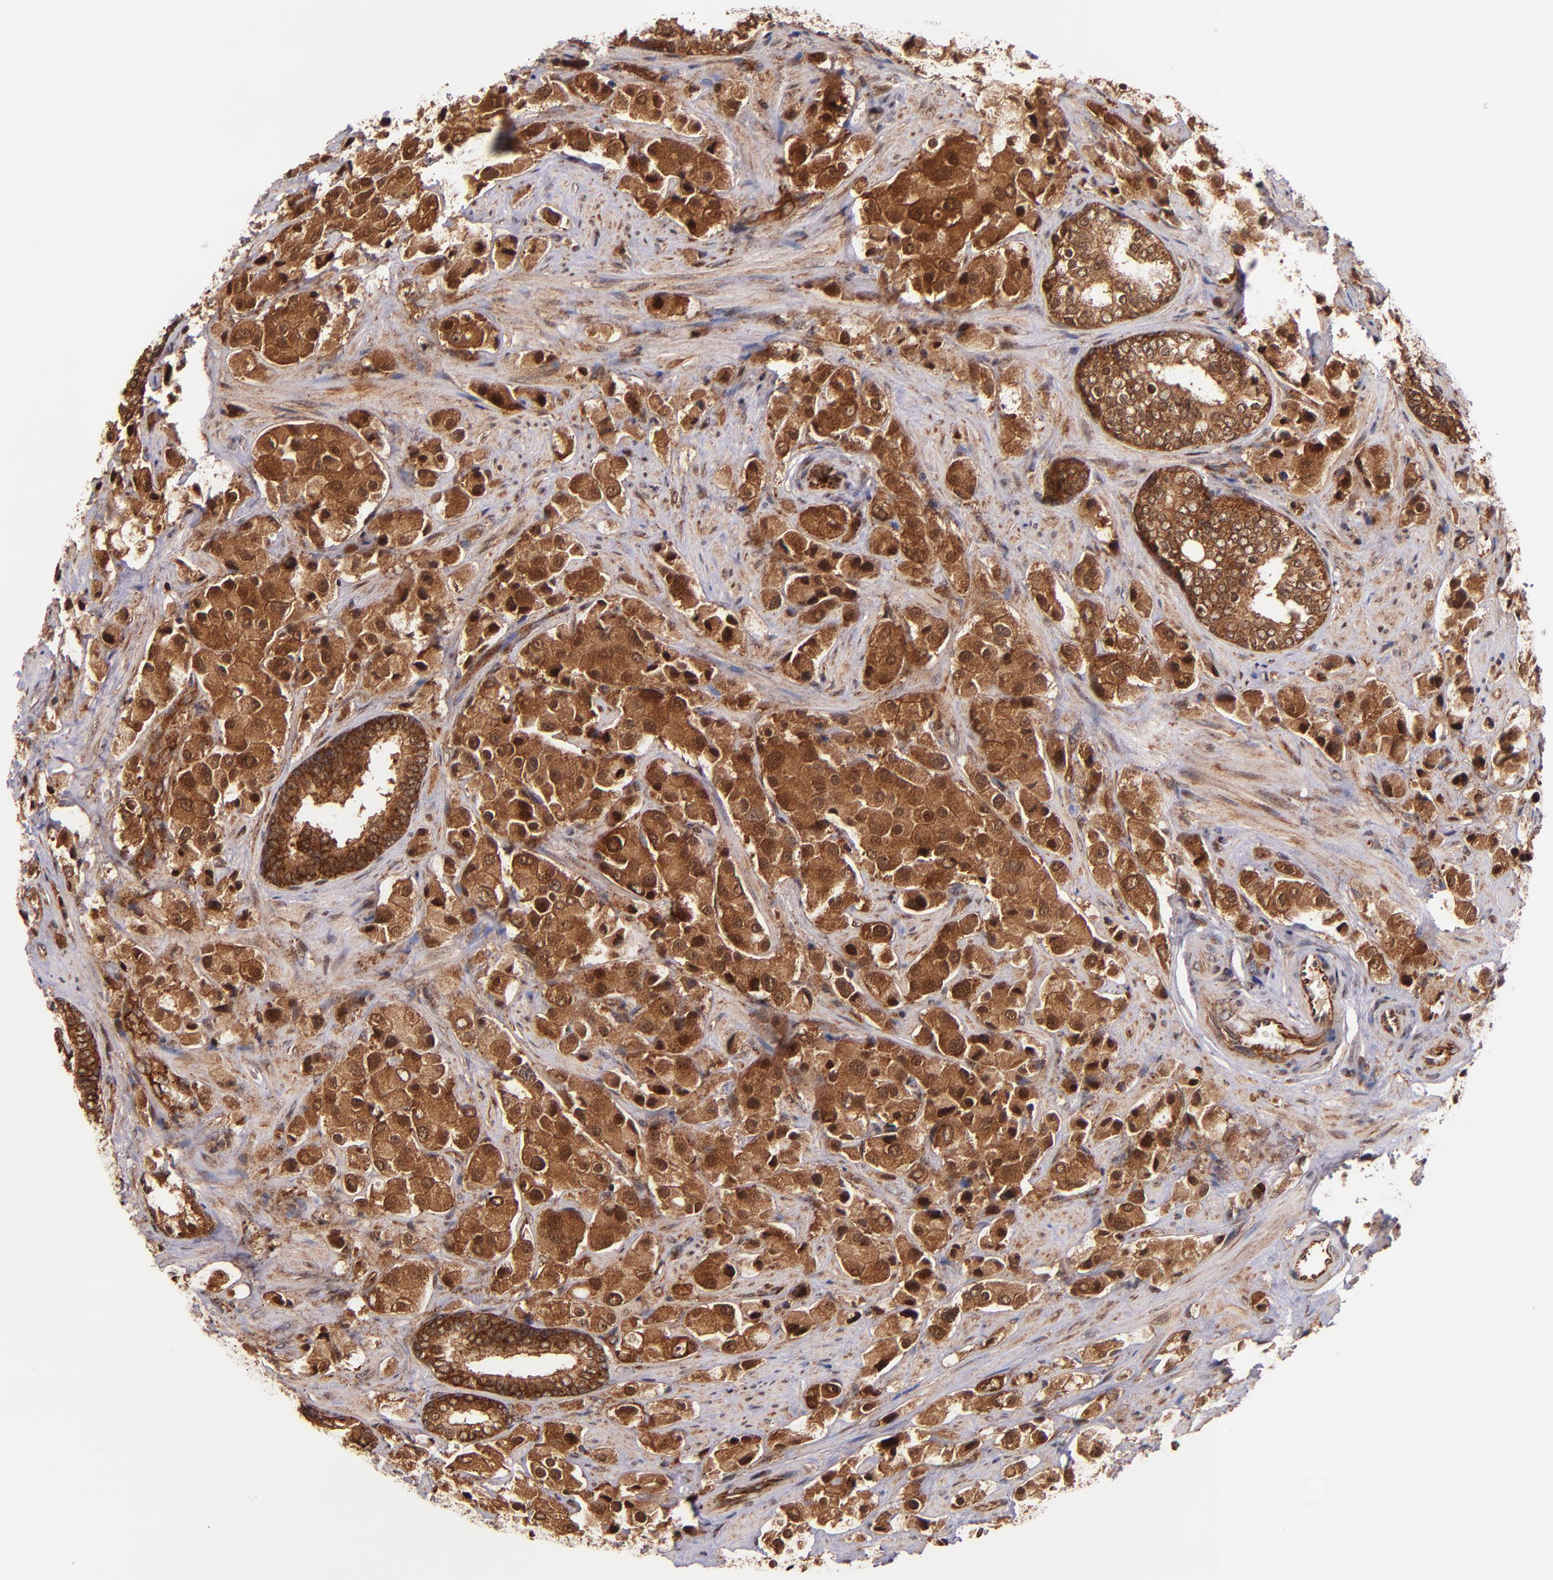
{"staining": {"intensity": "strong", "quantity": ">75%", "location": "cytoplasmic/membranous,nuclear"}, "tissue": "prostate cancer", "cell_type": "Tumor cells", "image_type": "cancer", "snomed": [{"axis": "morphology", "description": "Adenocarcinoma, Medium grade"}, {"axis": "topography", "description": "Prostate"}], "caption": "Immunohistochemistry (IHC) (DAB) staining of human prostate cancer (adenocarcinoma (medium-grade)) shows strong cytoplasmic/membranous and nuclear protein positivity in about >75% of tumor cells.", "gene": "STX8", "patient": {"sex": "male", "age": 70}}